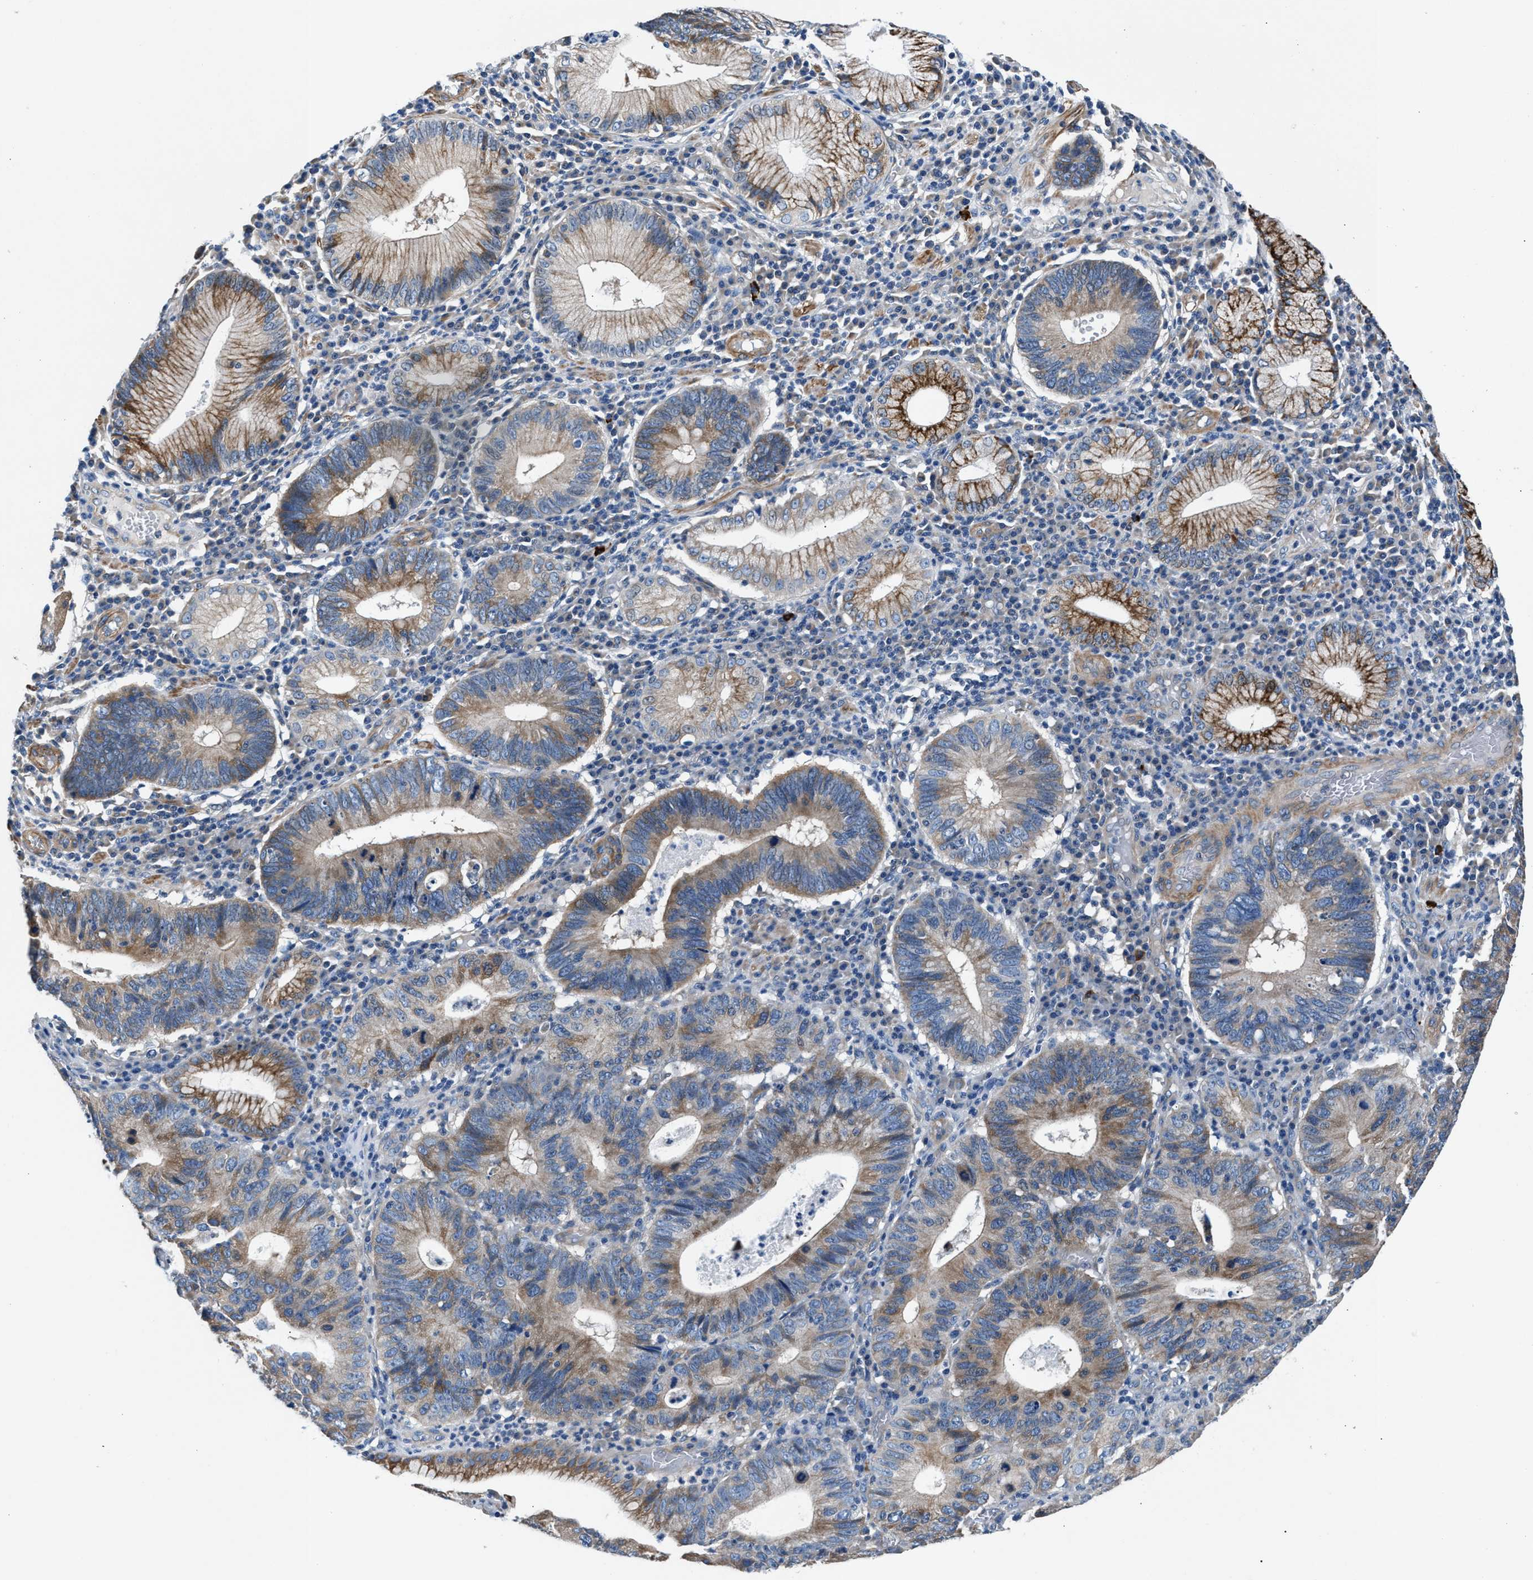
{"staining": {"intensity": "strong", "quantity": "<25%", "location": "cytoplasmic/membranous"}, "tissue": "stomach cancer", "cell_type": "Tumor cells", "image_type": "cancer", "snomed": [{"axis": "morphology", "description": "Adenocarcinoma, NOS"}, {"axis": "topography", "description": "Stomach"}], "caption": "A medium amount of strong cytoplasmic/membranous expression is appreciated in approximately <25% of tumor cells in adenocarcinoma (stomach) tissue.", "gene": "CDRT4", "patient": {"sex": "male", "age": 59}}